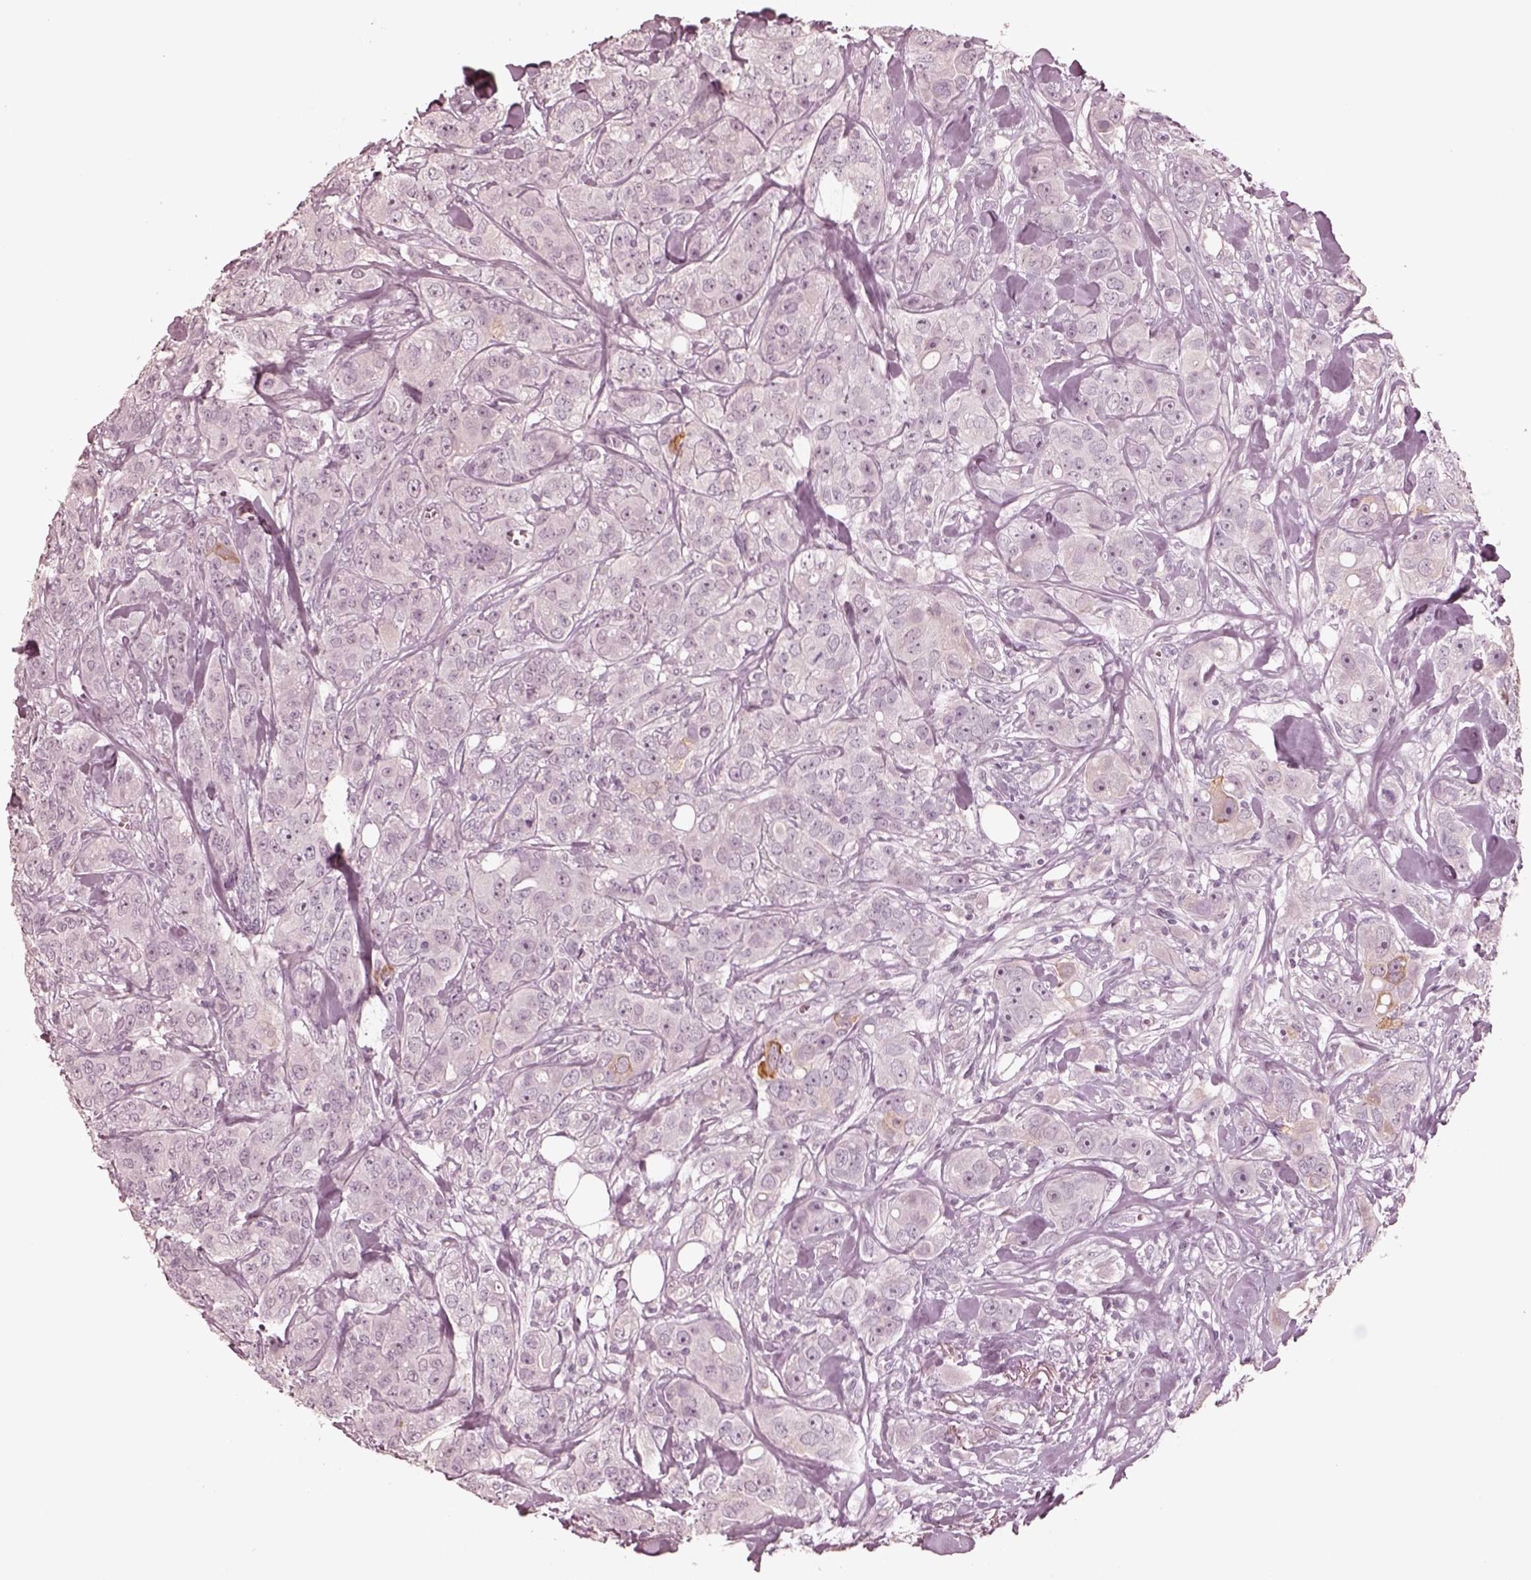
{"staining": {"intensity": "negative", "quantity": "none", "location": "none"}, "tissue": "breast cancer", "cell_type": "Tumor cells", "image_type": "cancer", "snomed": [{"axis": "morphology", "description": "Duct carcinoma"}, {"axis": "topography", "description": "Breast"}], "caption": "Immunohistochemical staining of breast cancer reveals no significant staining in tumor cells.", "gene": "DNAAF9", "patient": {"sex": "female", "age": 43}}